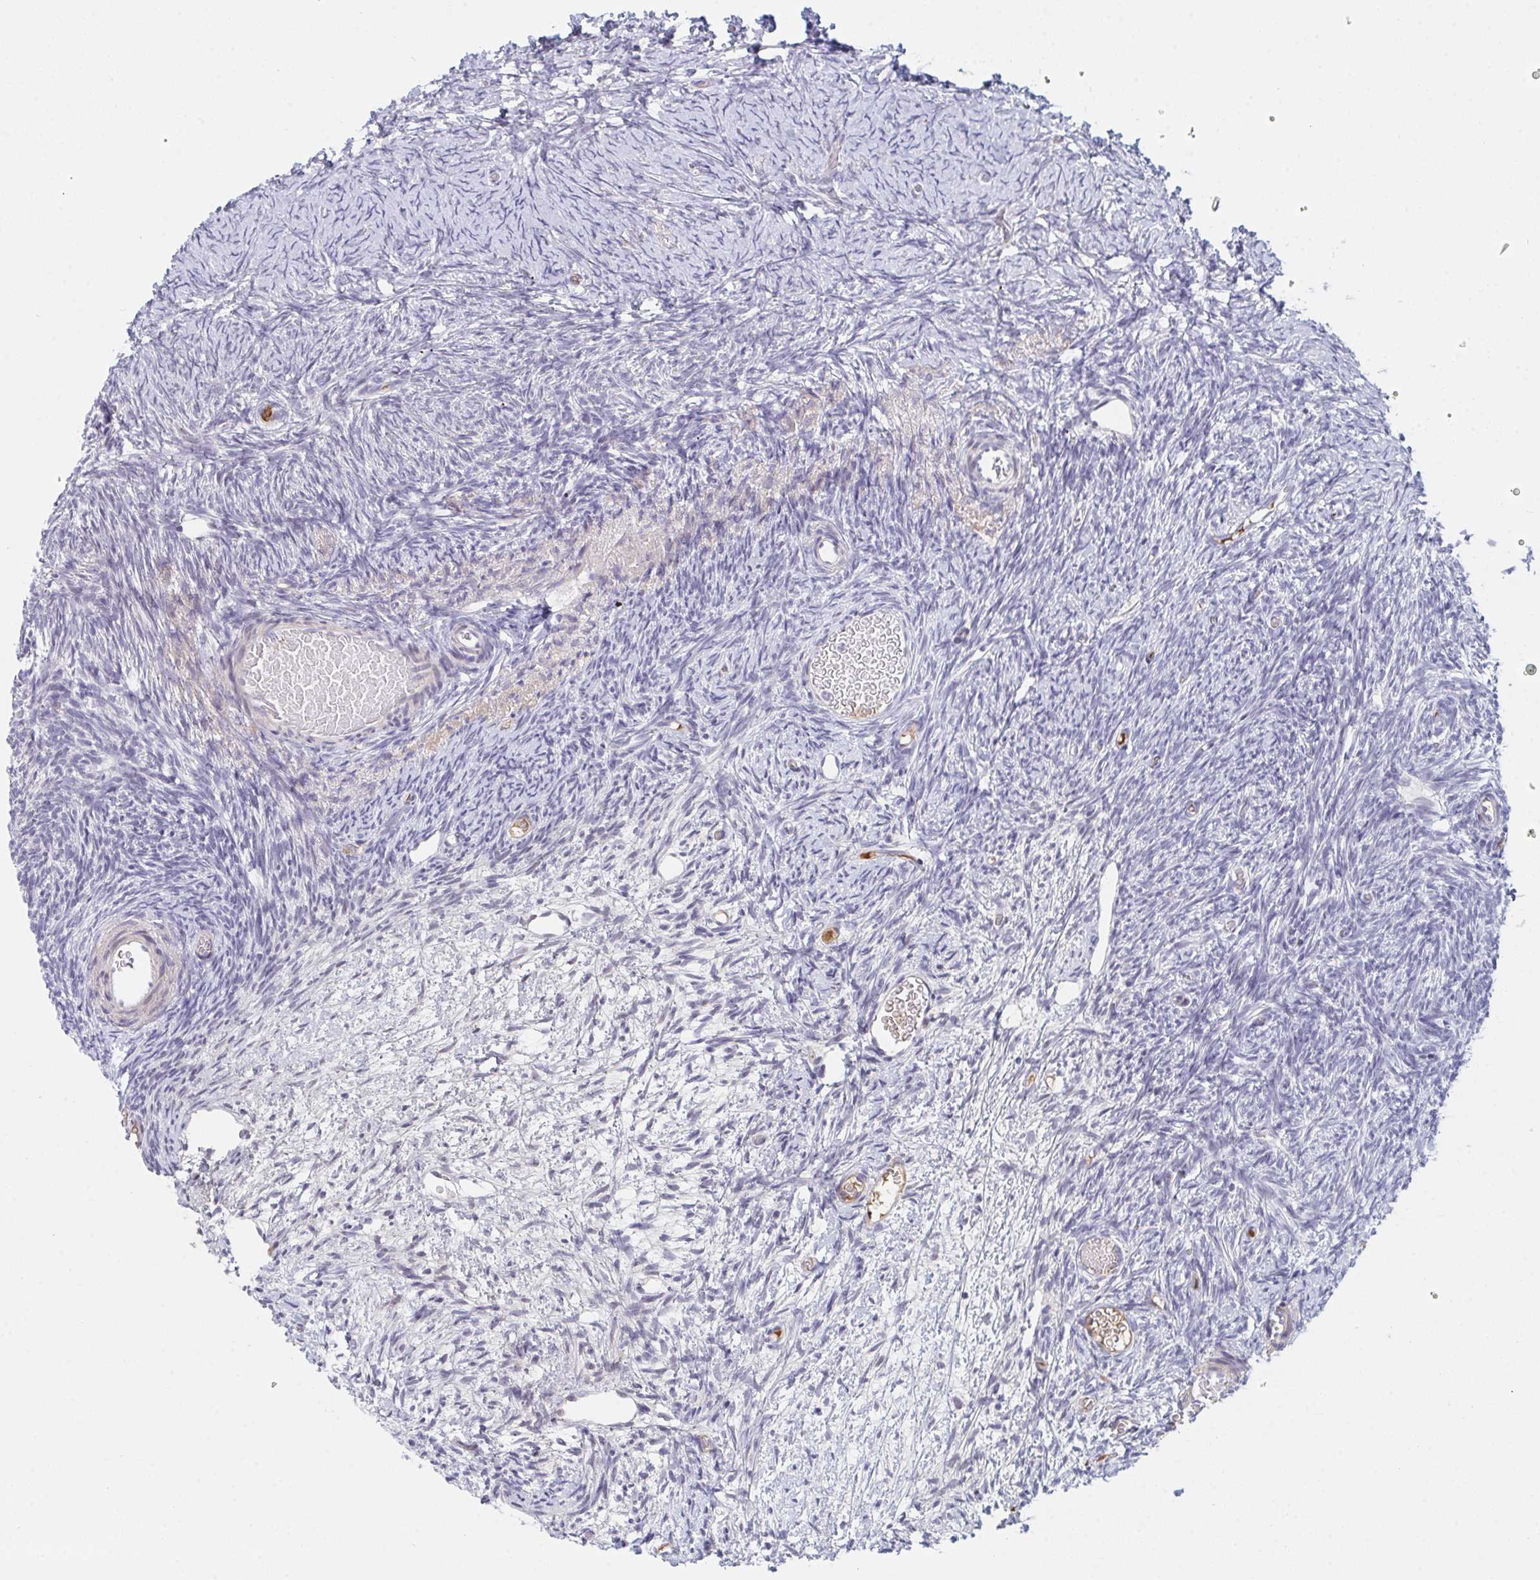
{"staining": {"intensity": "negative", "quantity": "none", "location": "none"}, "tissue": "ovary", "cell_type": "Follicle cells", "image_type": "normal", "snomed": [{"axis": "morphology", "description": "Normal tissue, NOS"}, {"axis": "topography", "description": "Ovary"}], "caption": "Immunohistochemistry (IHC) histopathology image of normal ovary: ovary stained with DAB displays no significant protein positivity in follicle cells.", "gene": "DSCAML1", "patient": {"sex": "female", "age": 39}}